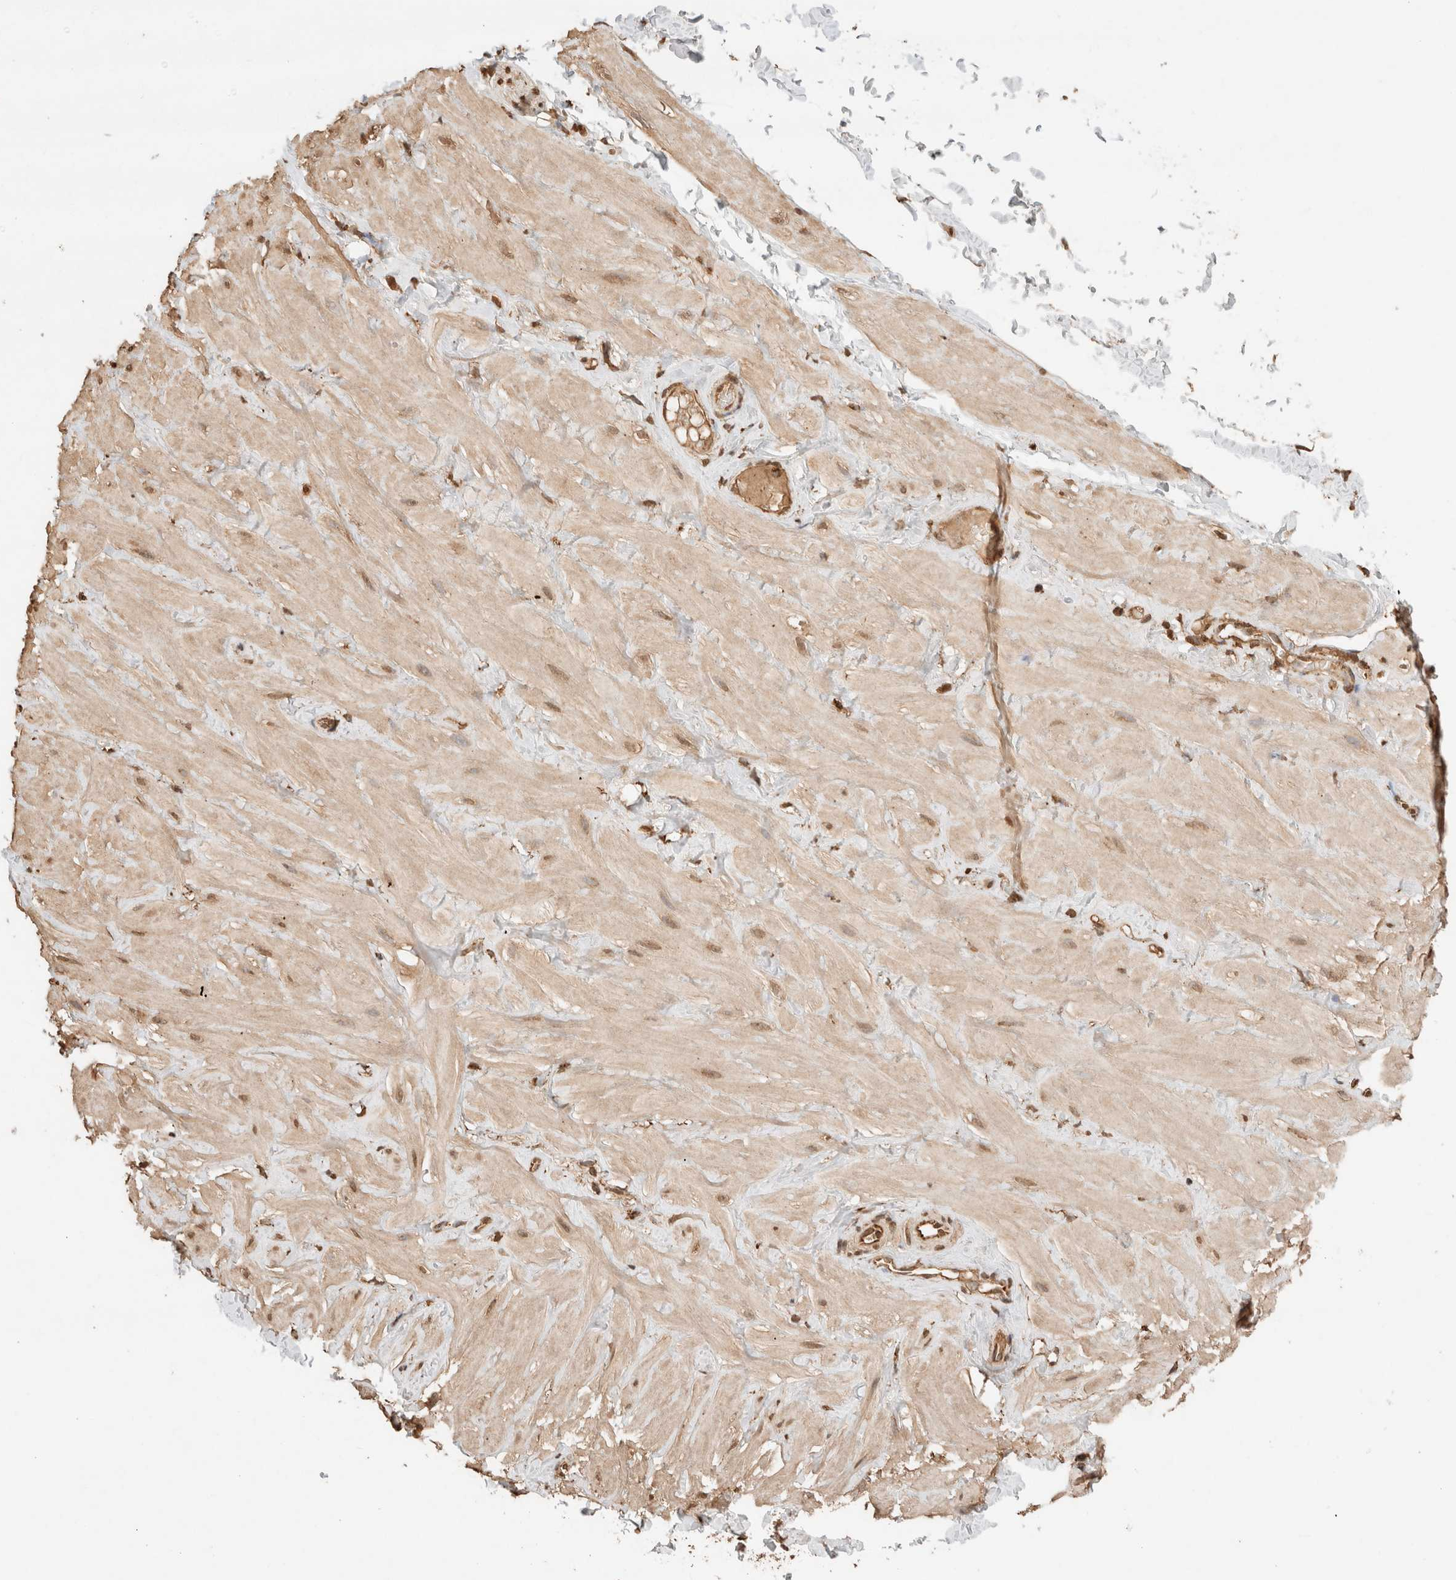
{"staining": {"intensity": "strong", "quantity": ">75%", "location": "cytoplasmic/membranous"}, "tissue": "adipose tissue", "cell_type": "Adipocytes", "image_type": "normal", "snomed": [{"axis": "morphology", "description": "Normal tissue, NOS"}, {"axis": "topography", "description": "Adipose tissue"}, {"axis": "topography", "description": "Vascular tissue"}, {"axis": "topography", "description": "Peripheral nerve tissue"}], "caption": "IHC (DAB (3,3'-diaminobenzidine)) staining of benign human adipose tissue reveals strong cytoplasmic/membranous protein expression in about >75% of adipocytes.", "gene": "ERAP1", "patient": {"sex": "male", "age": 25}}